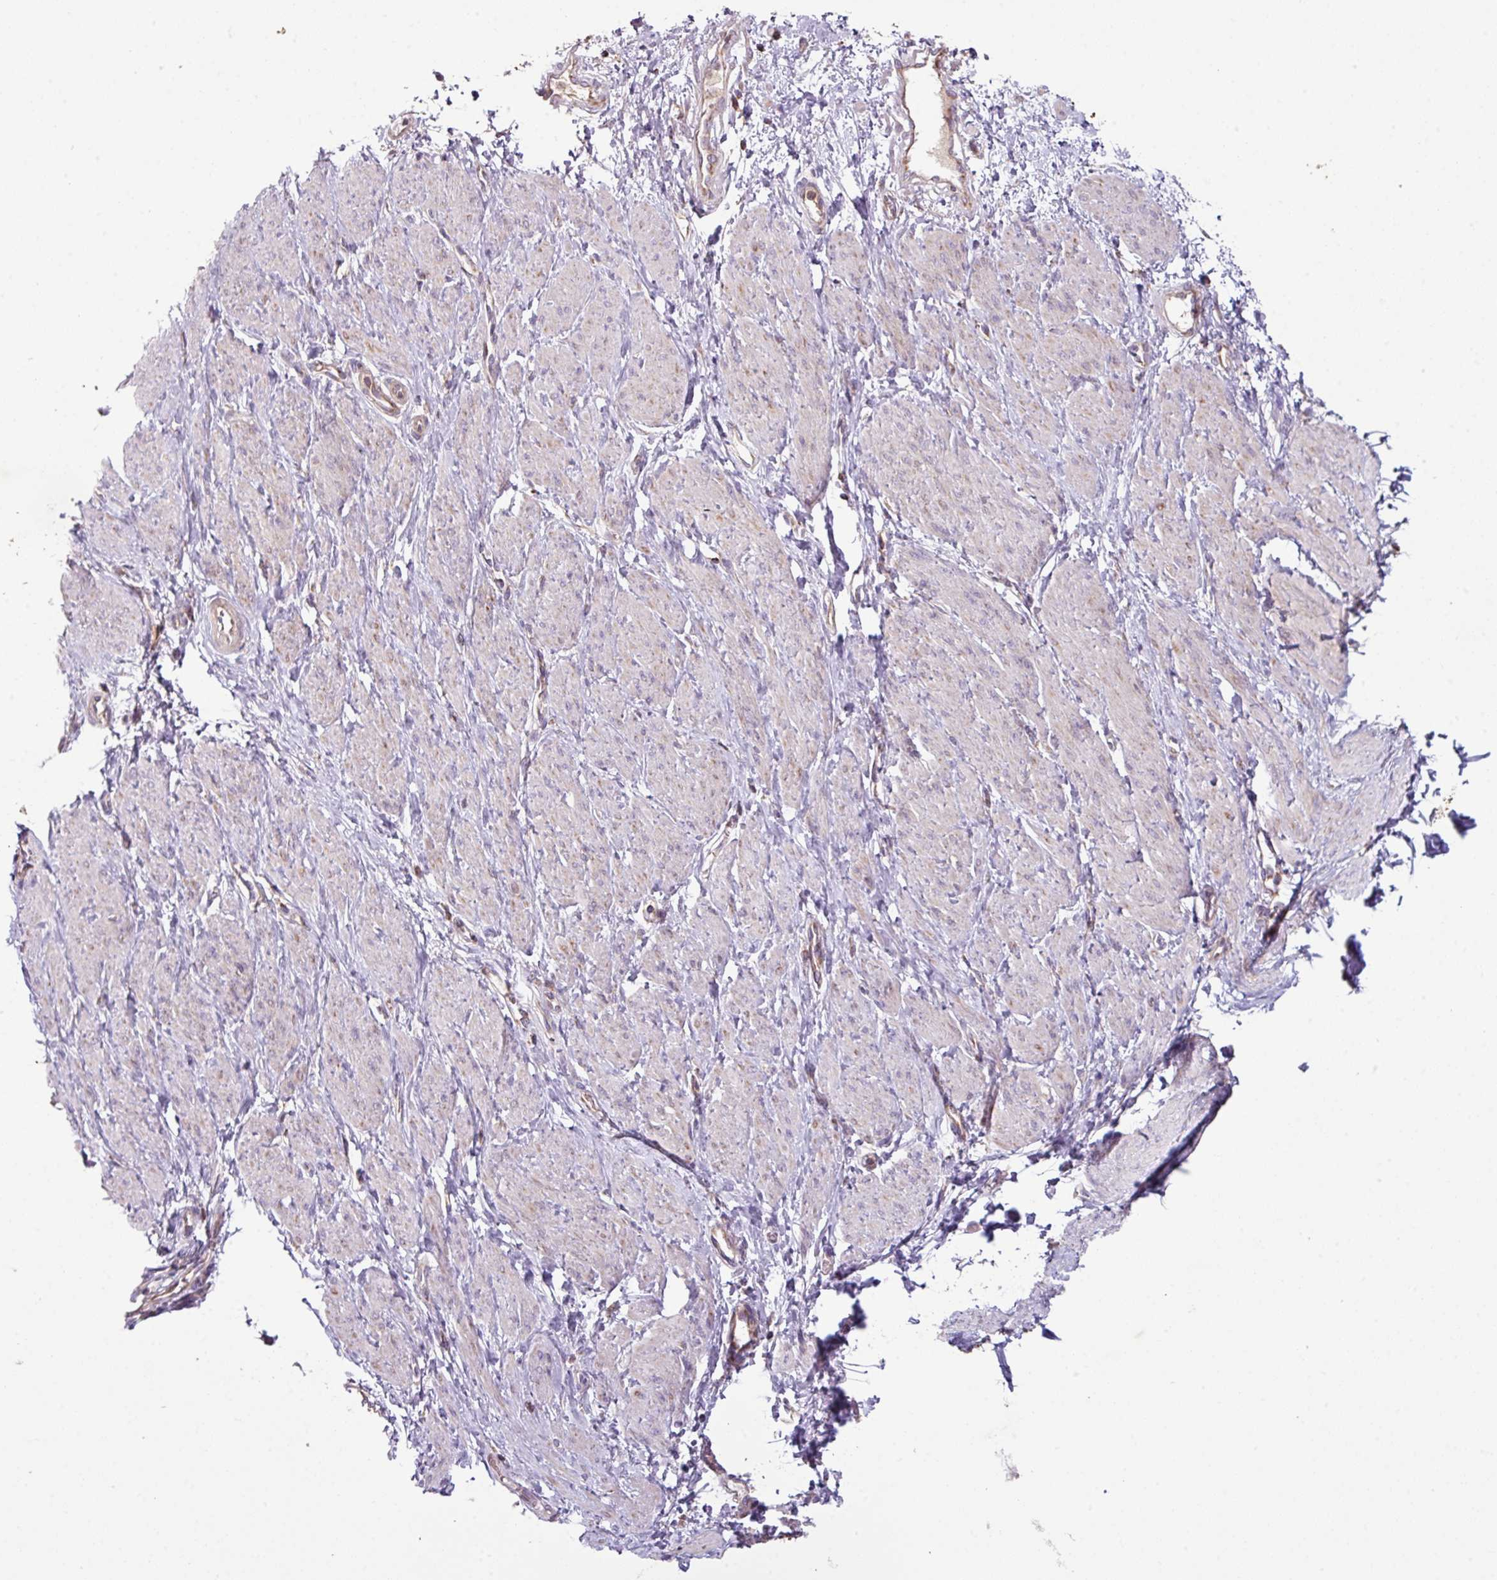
{"staining": {"intensity": "negative", "quantity": "none", "location": "none"}, "tissue": "smooth muscle", "cell_type": "Smooth muscle cells", "image_type": "normal", "snomed": [{"axis": "morphology", "description": "Normal tissue, NOS"}, {"axis": "topography", "description": "Smooth muscle"}, {"axis": "topography", "description": "Uterus"}], "caption": "The immunohistochemistry image has no significant expression in smooth muscle cells of smooth muscle.", "gene": "ENSG00000260170", "patient": {"sex": "female", "age": 39}}